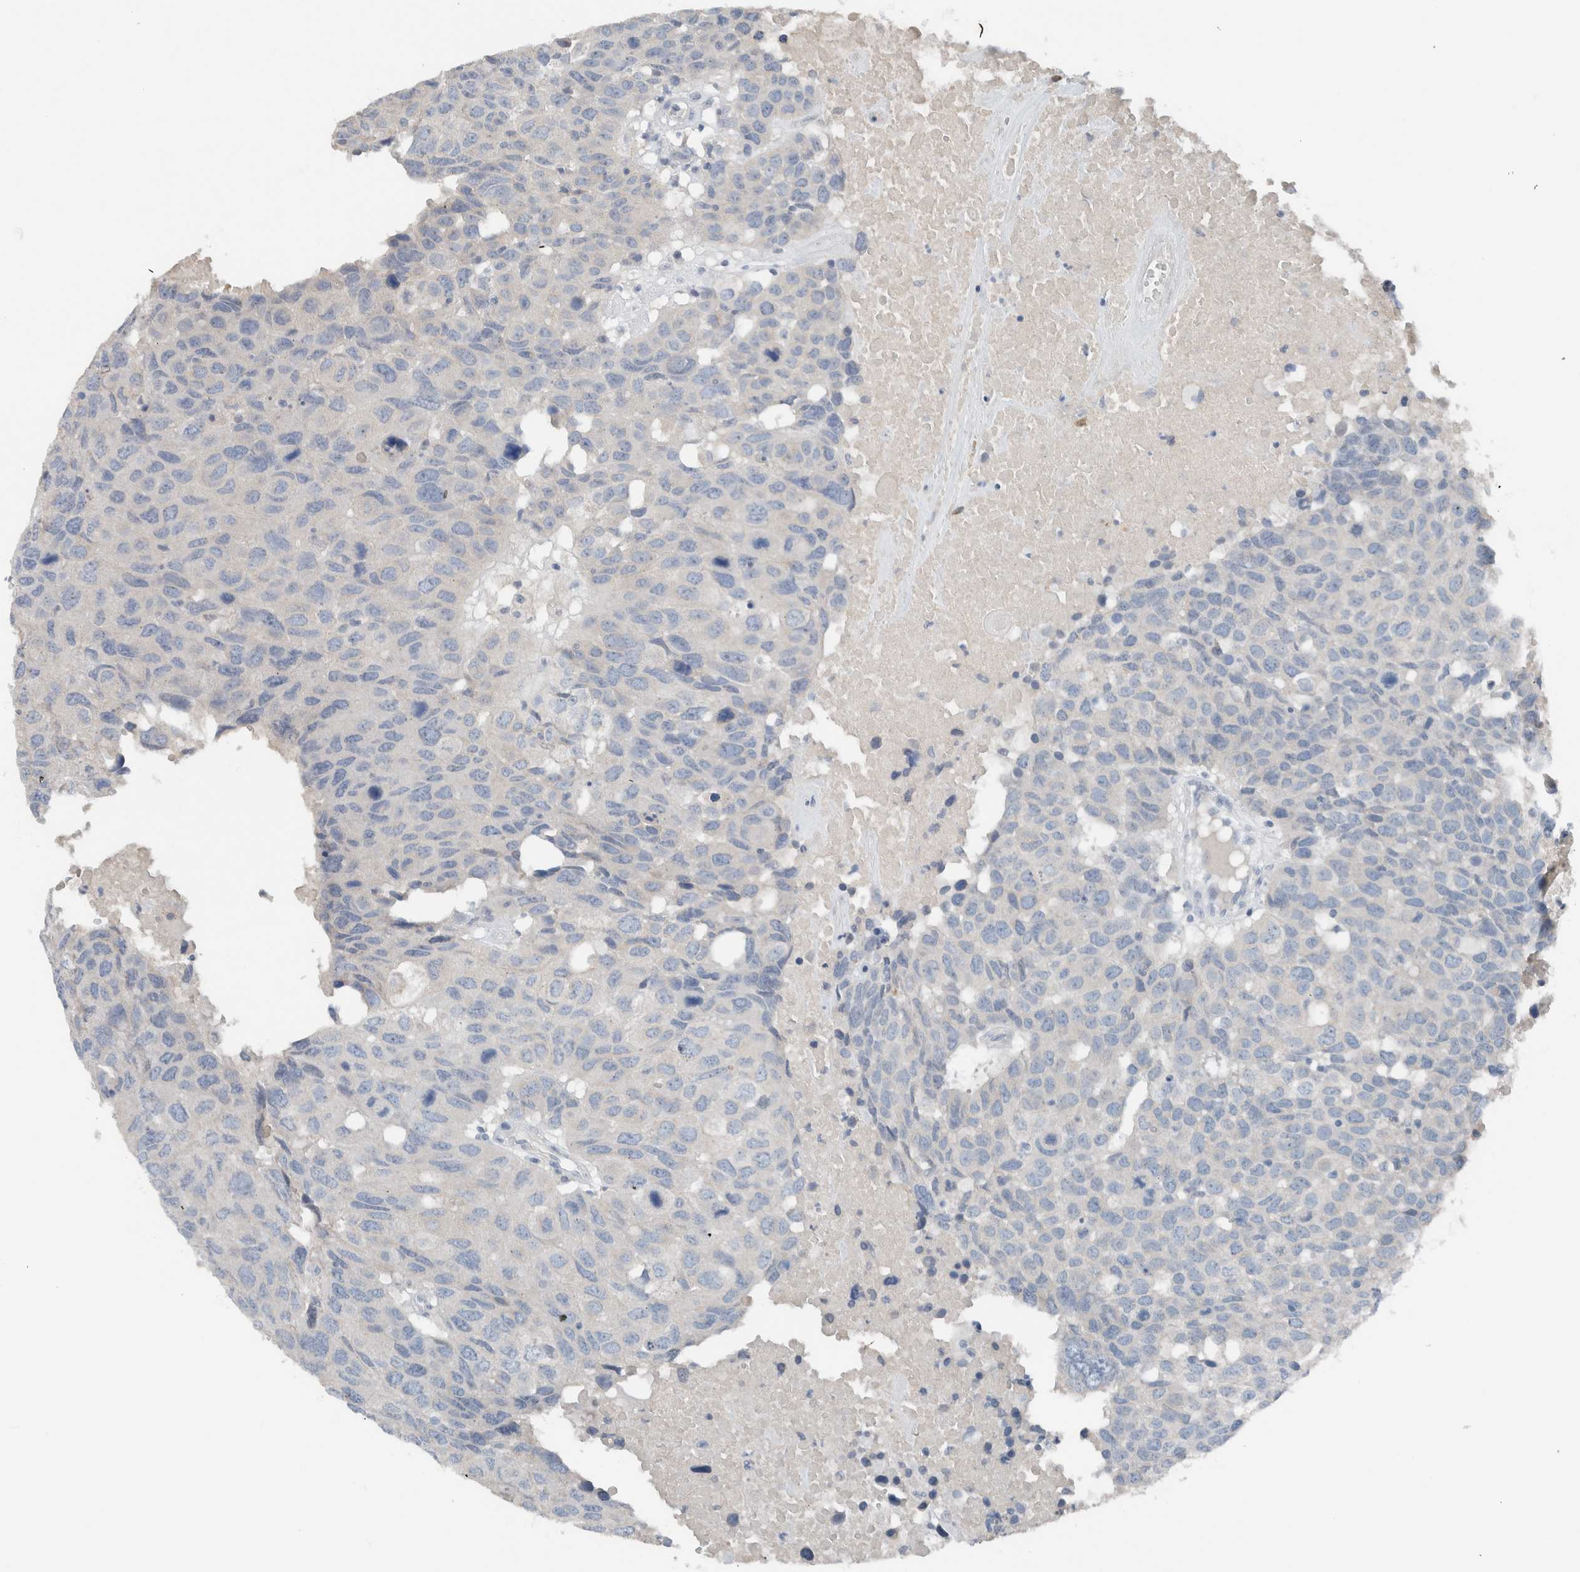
{"staining": {"intensity": "negative", "quantity": "none", "location": "none"}, "tissue": "head and neck cancer", "cell_type": "Tumor cells", "image_type": "cancer", "snomed": [{"axis": "morphology", "description": "Squamous cell carcinoma, NOS"}, {"axis": "topography", "description": "Head-Neck"}], "caption": "Tumor cells show no significant protein positivity in head and neck squamous cell carcinoma. (DAB immunohistochemistry (IHC), high magnification).", "gene": "DUOX1", "patient": {"sex": "male", "age": 66}}